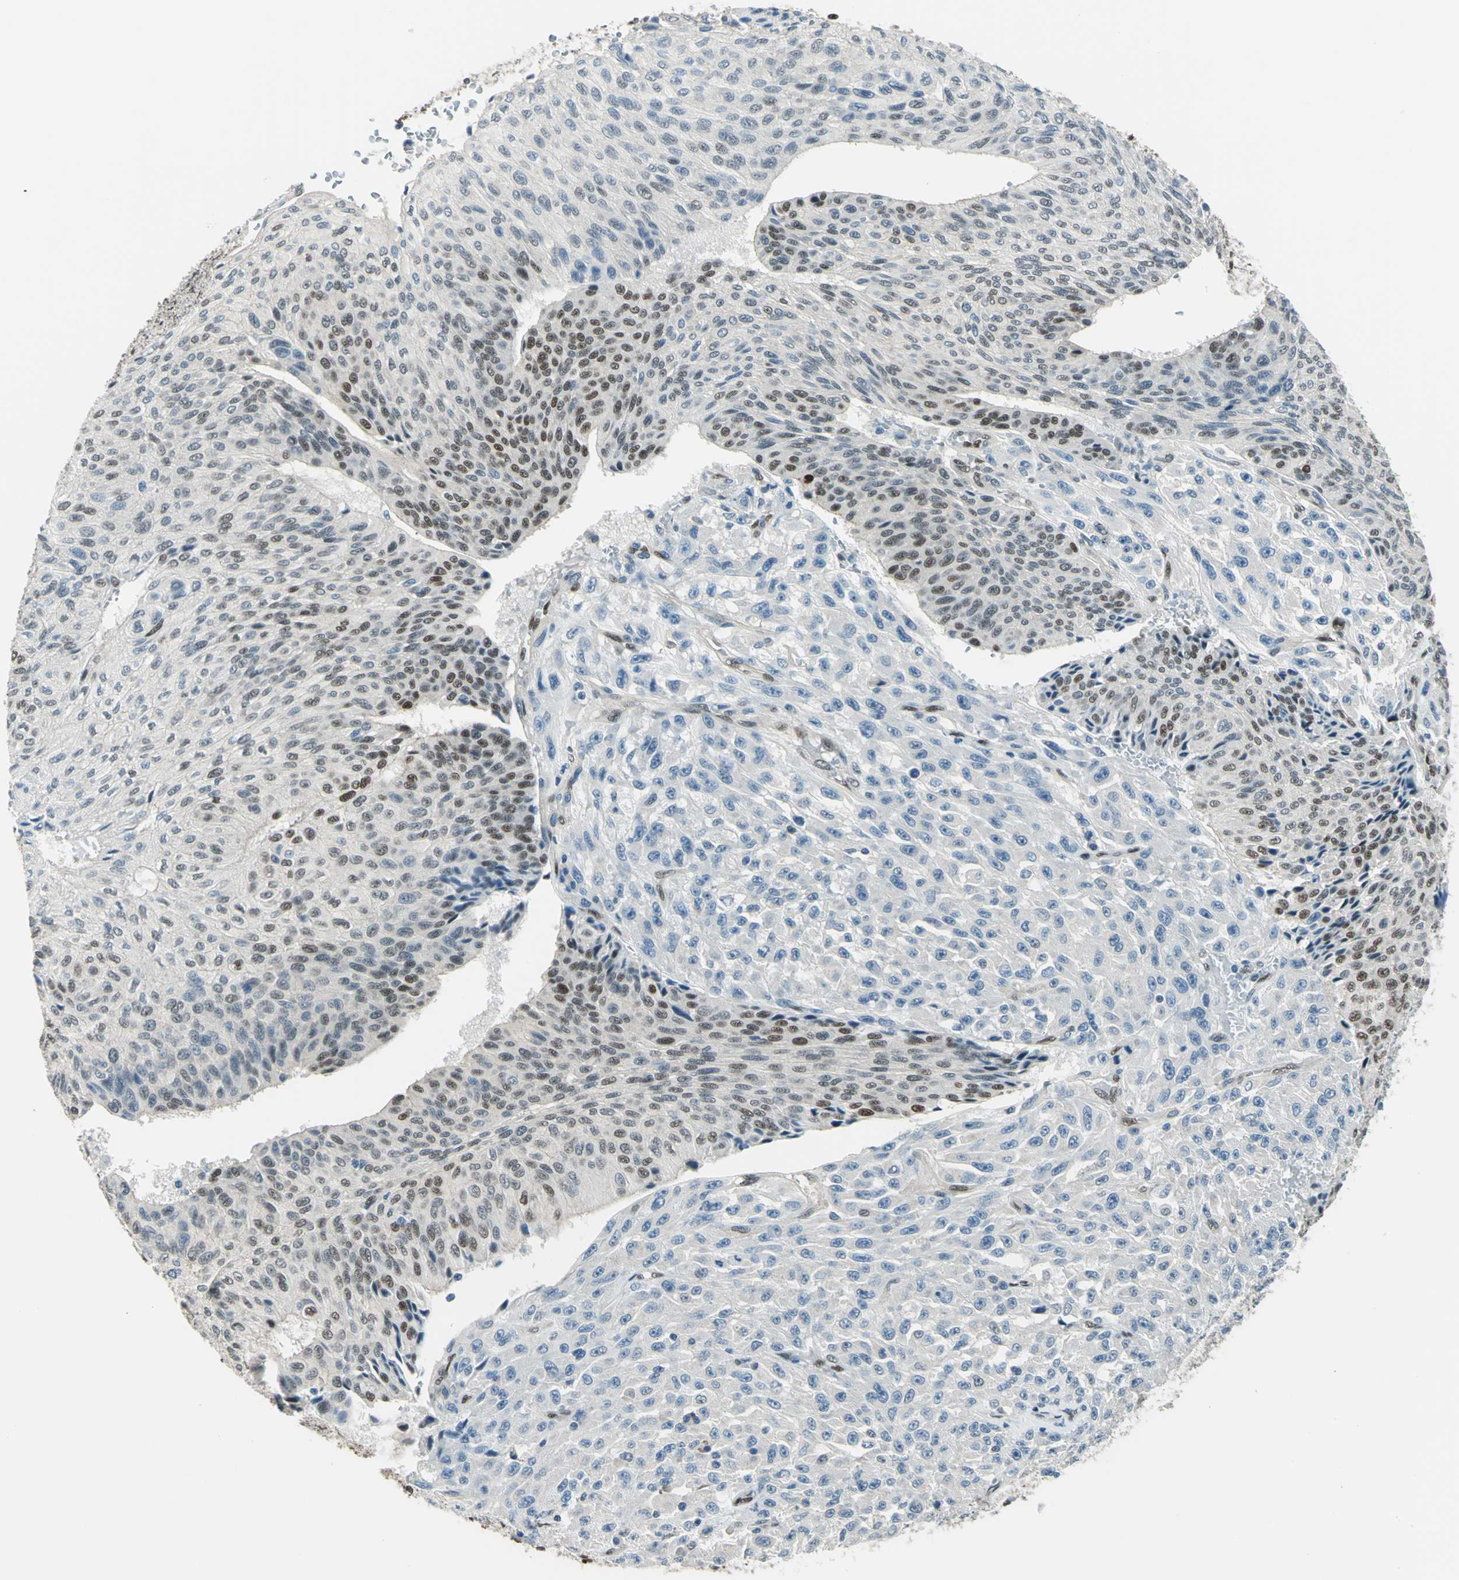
{"staining": {"intensity": "strong", "quantity": "25%-75%", "location": "nuclear"}, "tissue": "urothelial cancer", "cell_type": "Tumor cells", "image_type": "cancer", "snomed": [{"axis": "morphology", "description": "Urothelial carcinoma, High grade"}, {"axis": "topography", "description": "Urinary bladder"}], "caption": "Urothelial cancer stained with a protein marker displays strong staining in tumor cells.", "gene": "NFIA", "patient": {"sex": "male", "age": 66}}